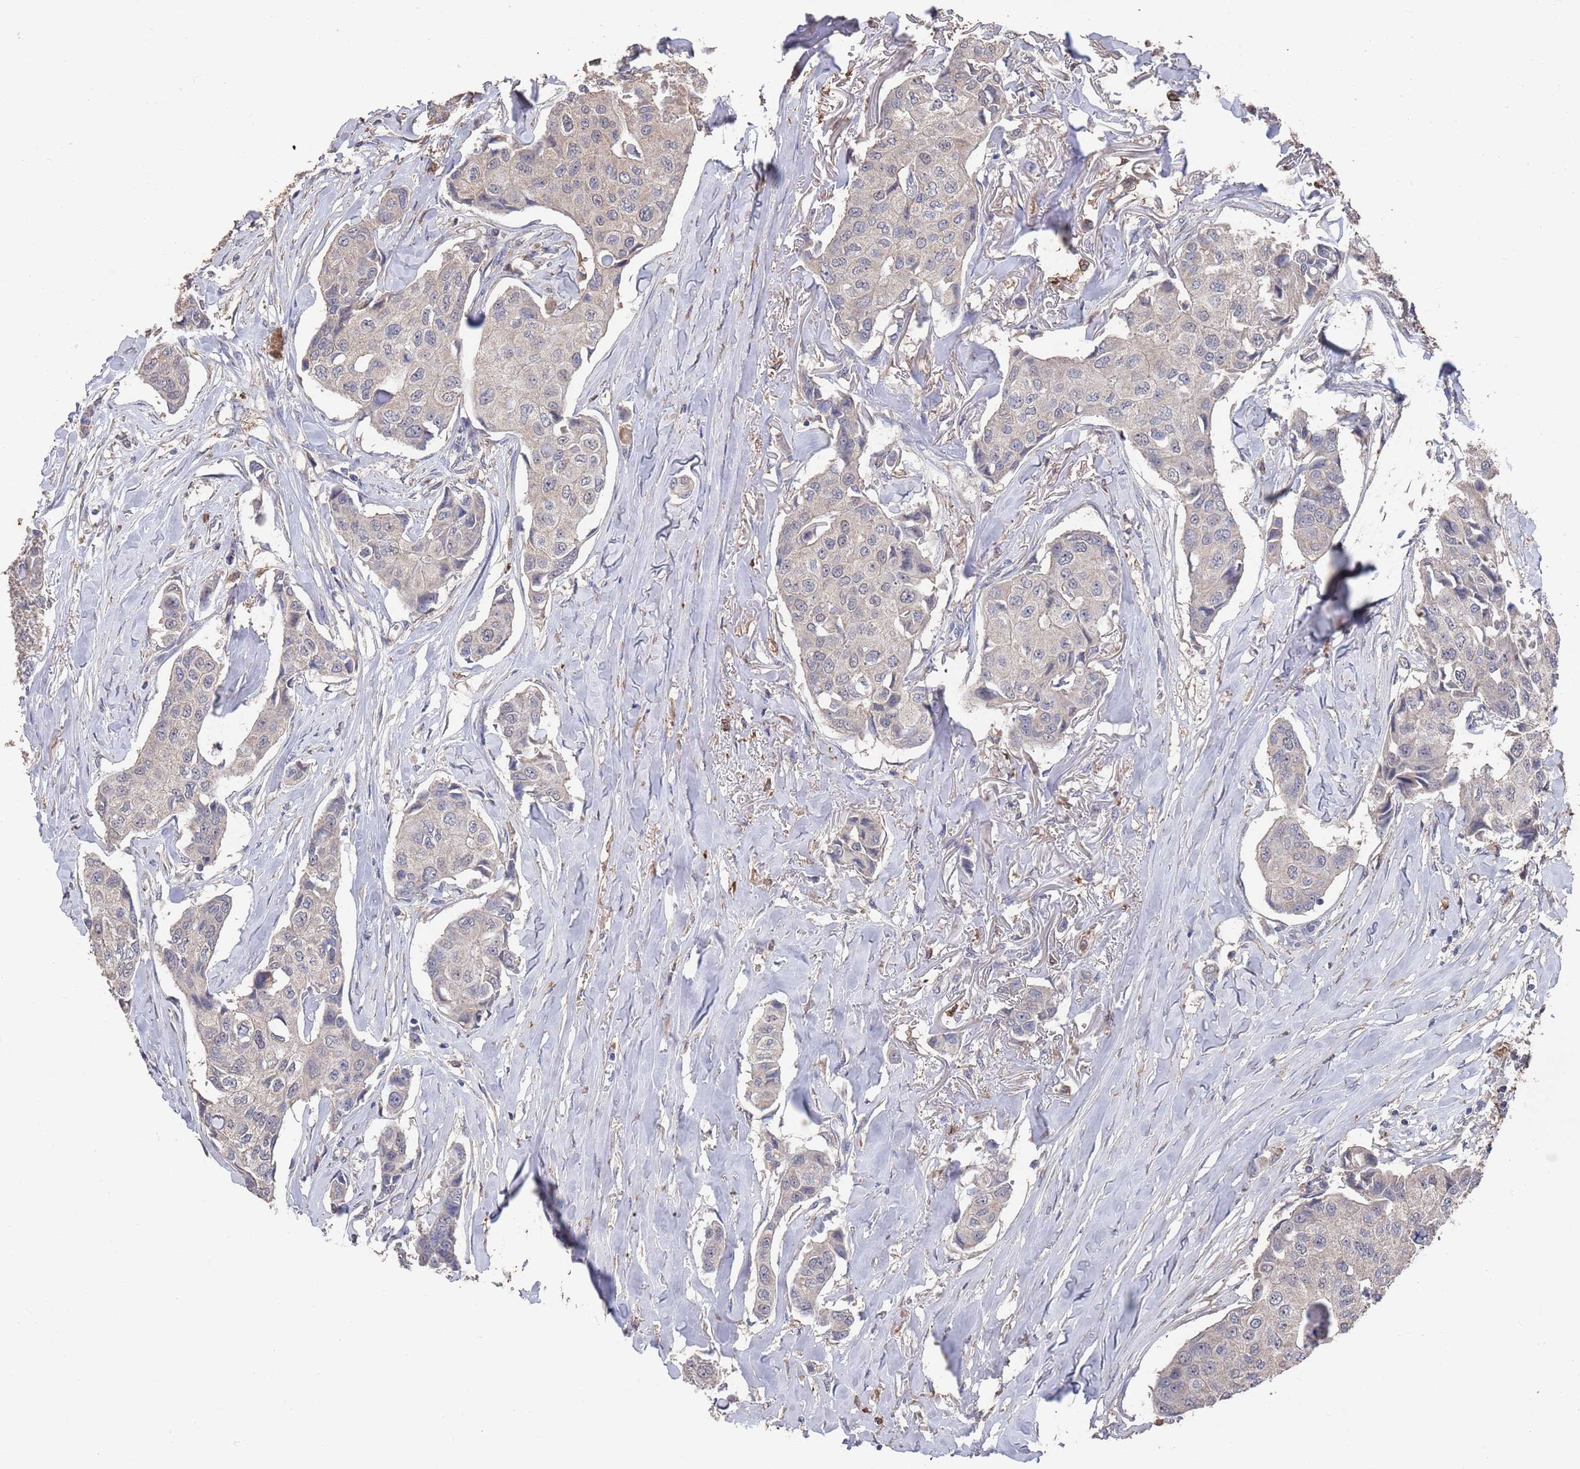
{"staining": {"intensity": "negative", "quantity": "none", "location": "none"}, "tissue": "breast cancer", "cell_type": "Tumor cells", "image_type": "cancer", "snomed": [{"axis": "morphology", "description": "Duct carcinoma"}, {"axis": "topography", "description": "Breast"}], "caption": "Immunohistochemistry image of human breast cancer (infiltrating ductal carcinoma) stained for a protein (brown), which exhibits no staining in tumor cells.", "gene": "BTBD18", "patient": {"sex": "female", "age": 80}}